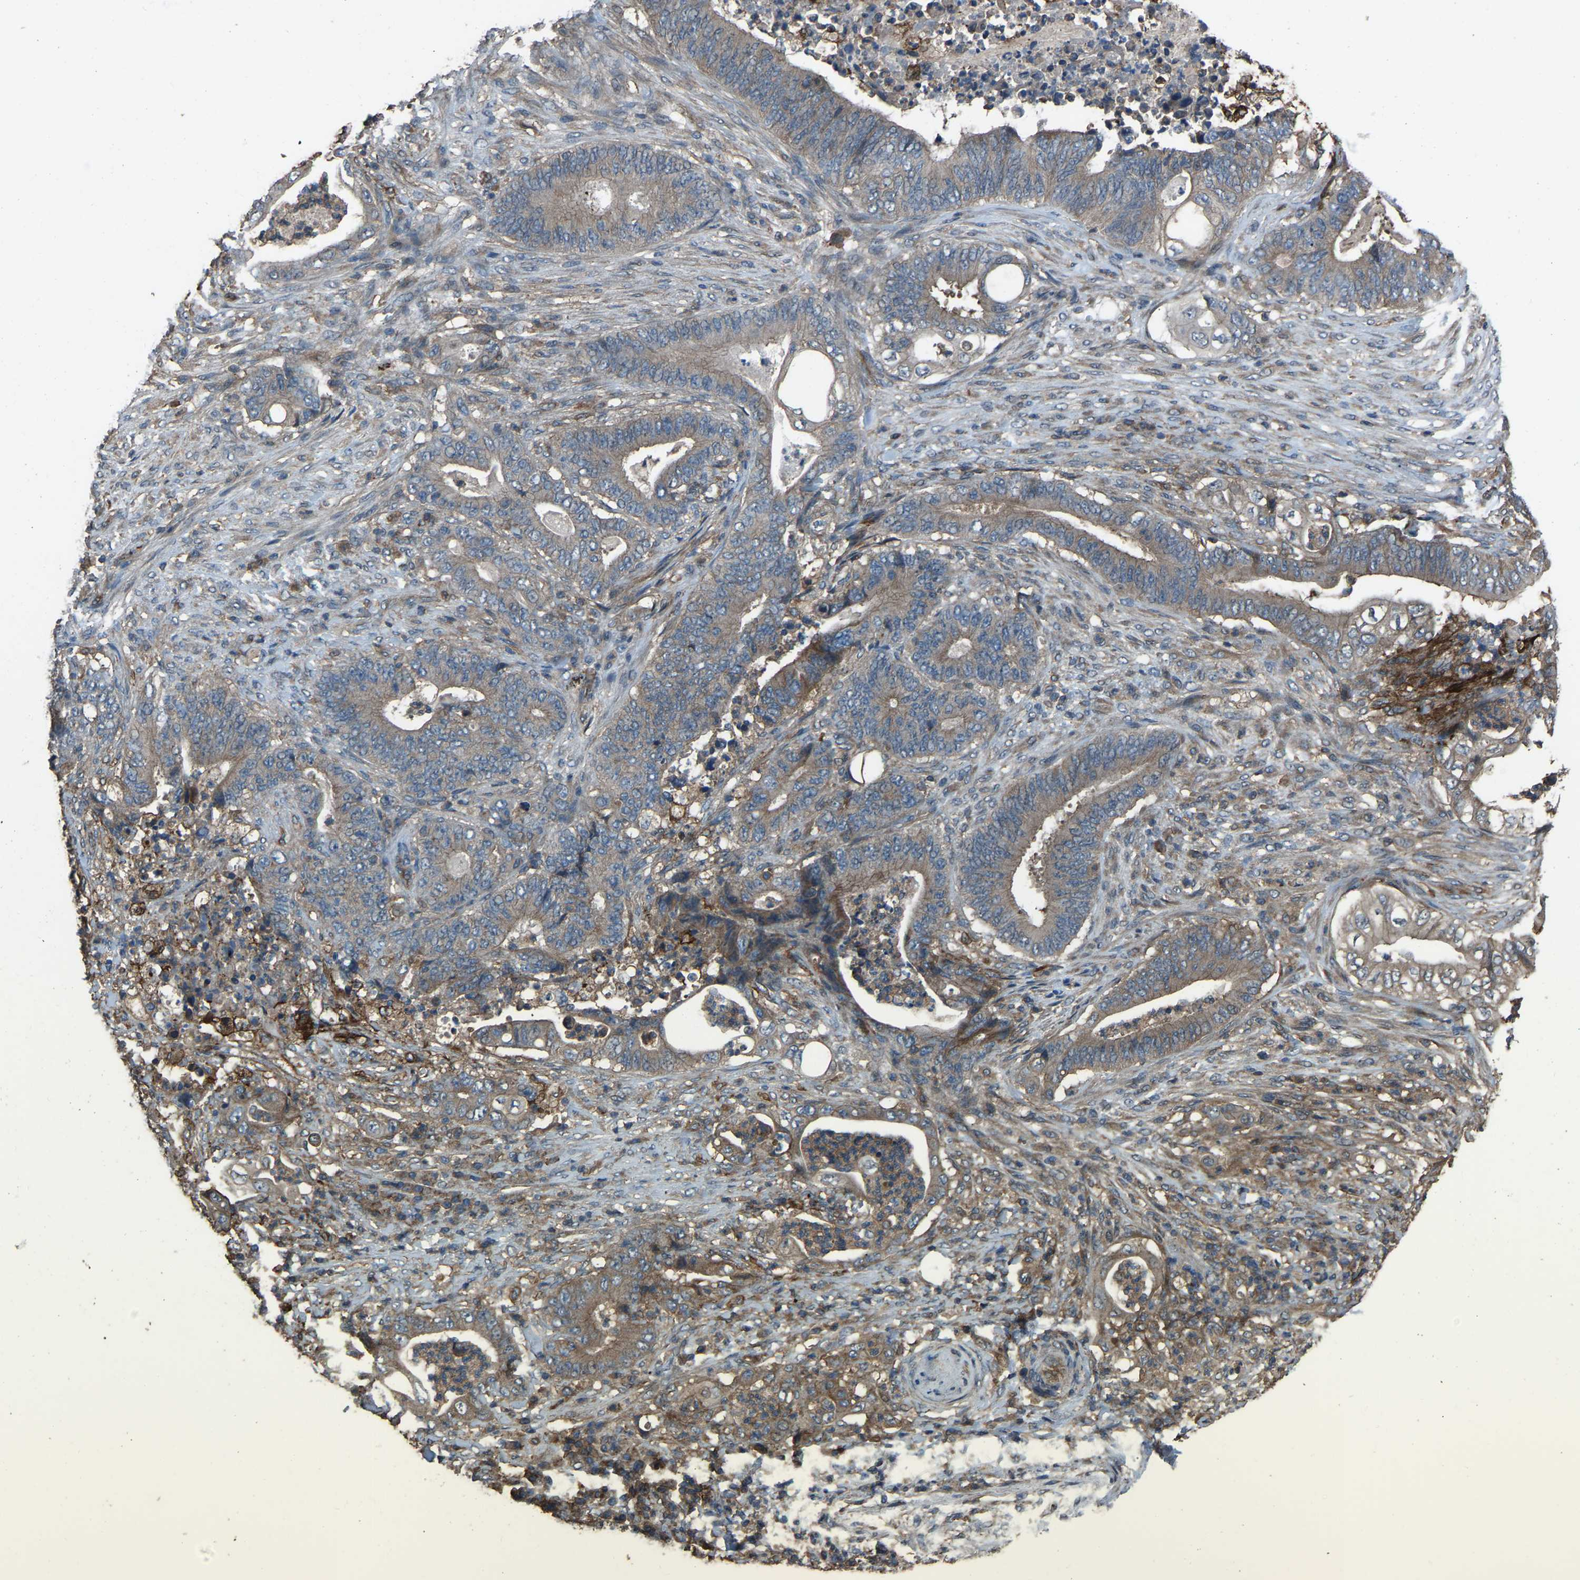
{"staining": {"intensity": "weak", "quantity": "25%-75%", "location": "cytoplasmic/membranous"}, "tissue": "stomach cancer", "cell_type": "Tumor cells", "image_type": "cancer", "snomed": [{"axis": "morphology", "description": "Adenocarcinoma, NOS"}, {"axis": "topography", "description": "Stomach"}], "caption": "Stomach cancer stained with immunohistochemistry exhibits weak cytoplasmic/membranous positivity in approximately 25%-75% of tumor cells. The staining was performed using DAB (3,3'-diaminobenzidine) to visualize the protein expression in brown, while the nuclei were stained in blue with hematoxylin (Magnification: 20x).", "gene": "SLC4A2", "patient": {"sex": "female", "age": 73}}